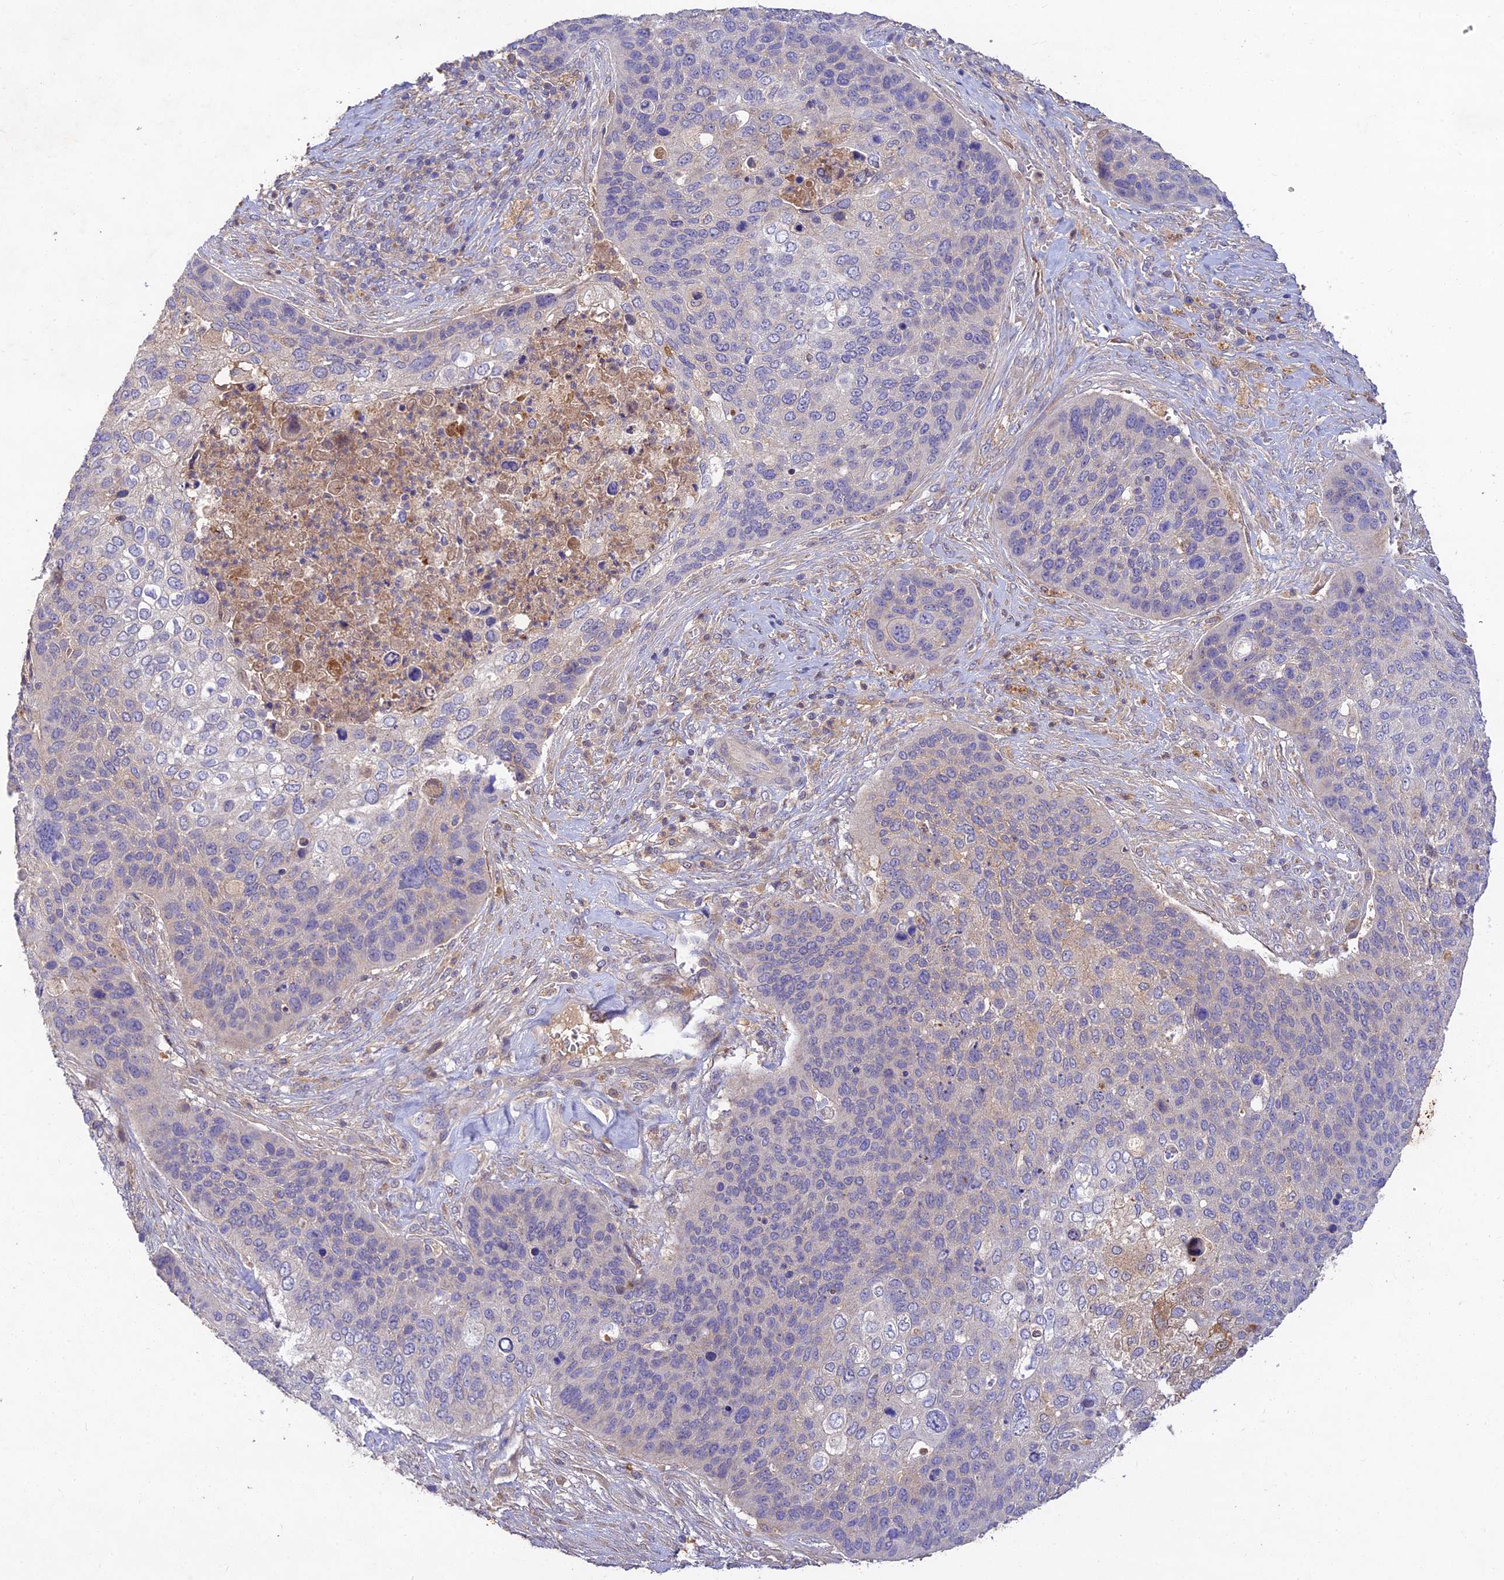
{"staining": {"intensity": "negative", "quantity": "none", "location": "none"}, "tissue": "skin cancer", "cell_type": "Tumor cells", "image_type": "cancer", "snomed": [{"axis": "morphology", "description": "Basal cell carcinoma"}, {"axis": "topography", "description": "Skin"}], "caption": "An immunohistochemistry (IHC) micrograph of skin basal cell carcinoma is shown. There is no staining in tumor cells of skin basal cell carcinoma.", "gene": "ACSM5", "patient": {"sex": "female", "age": 74}}